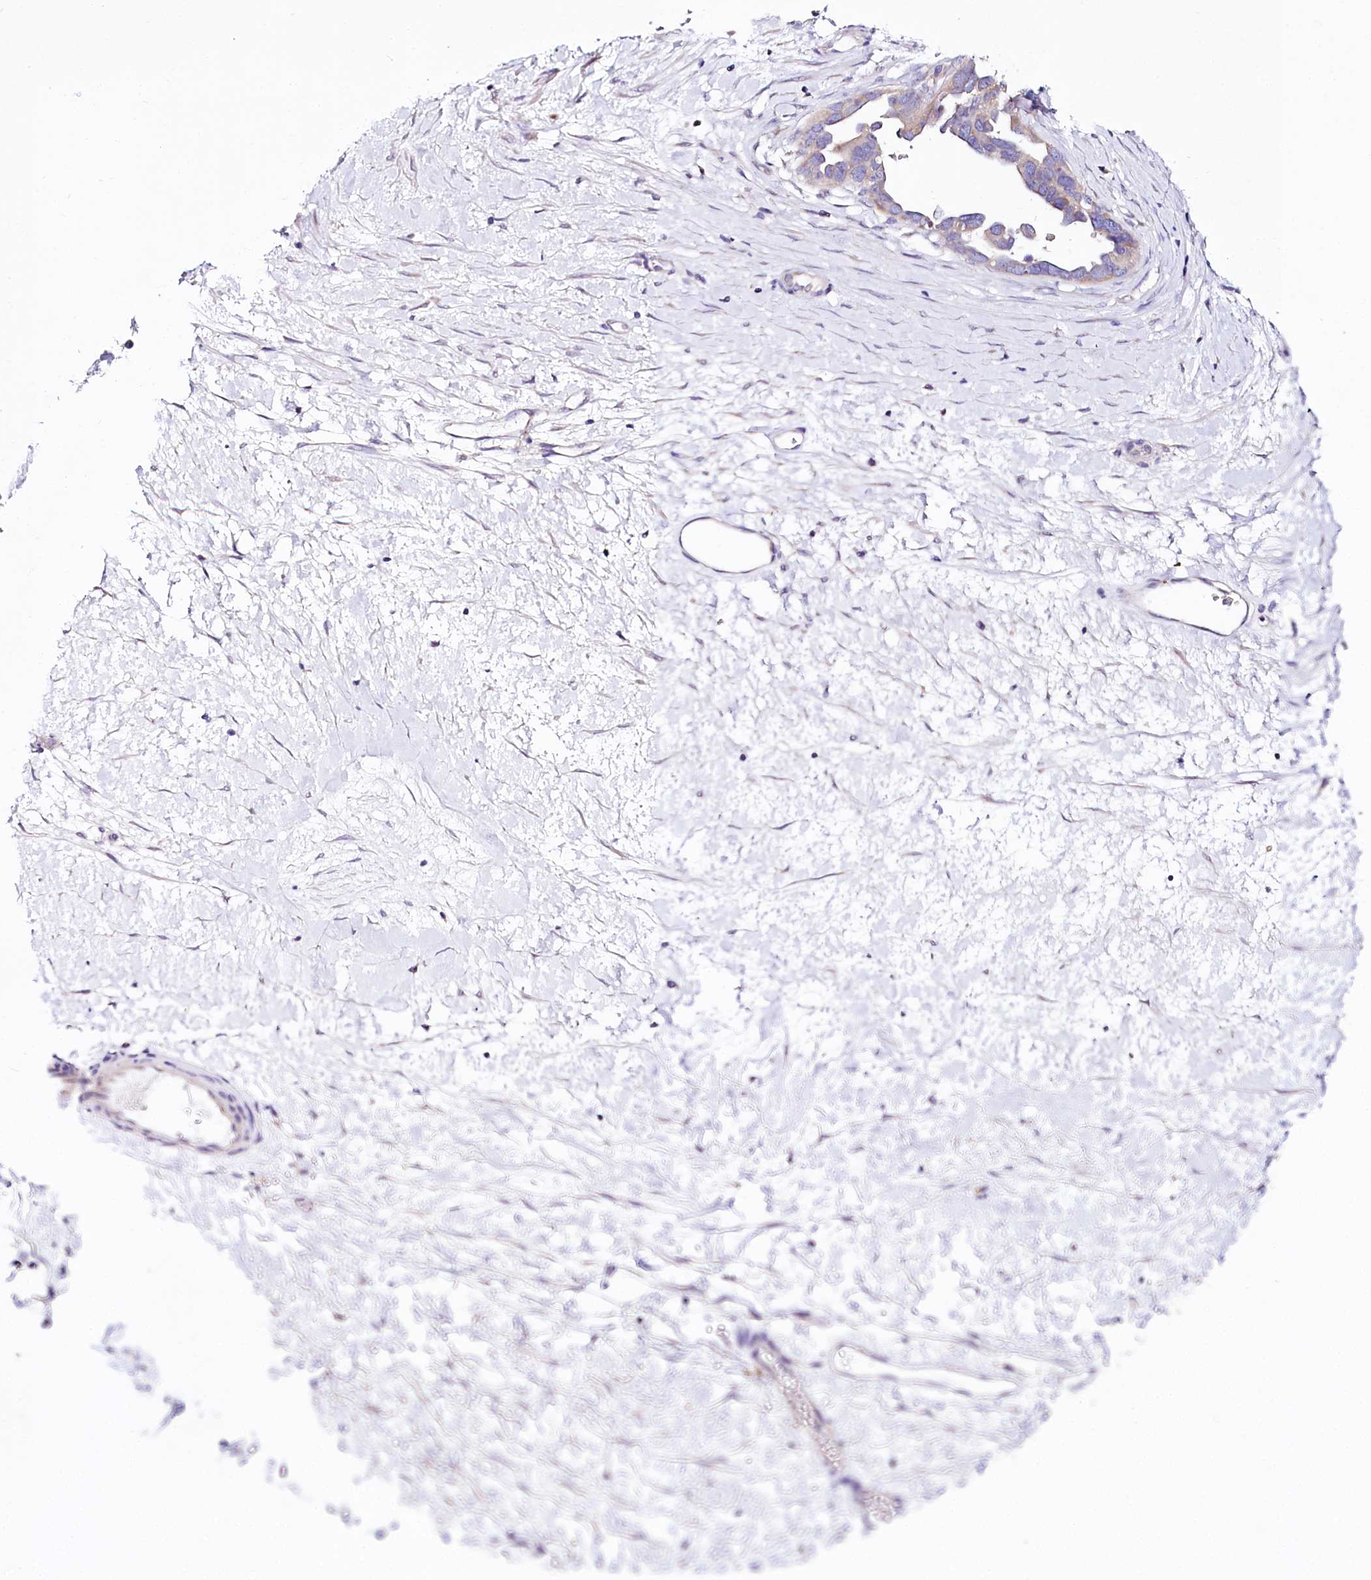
{"staining": {"intensity": "weak", "quantity": "25%-75%", "location": "cytoplasmic/membranous"}, "tissue": "ovarian cancer", "cell_type": "Tumor cells", "image_type": "cancer", "snomed": [{"axis": "morphology", "description": "Cystadenocarcinoma, serous, NOS"}, {"axis": "topography", "description": "Ovary"}], "caption": "DAB (3,3'-diaminobenzidine) immunohistochemical staining of serous cystadenocarcinoma (ovarian) exhibits weak cytoplasmic/membranous protein staining in about 25%-75% of tumor cells. (brown staining indicates protein expression, while blue staining denotes nuclei).", "gene": "CEP295", "patient": {"sex": "female", "age": 54}}